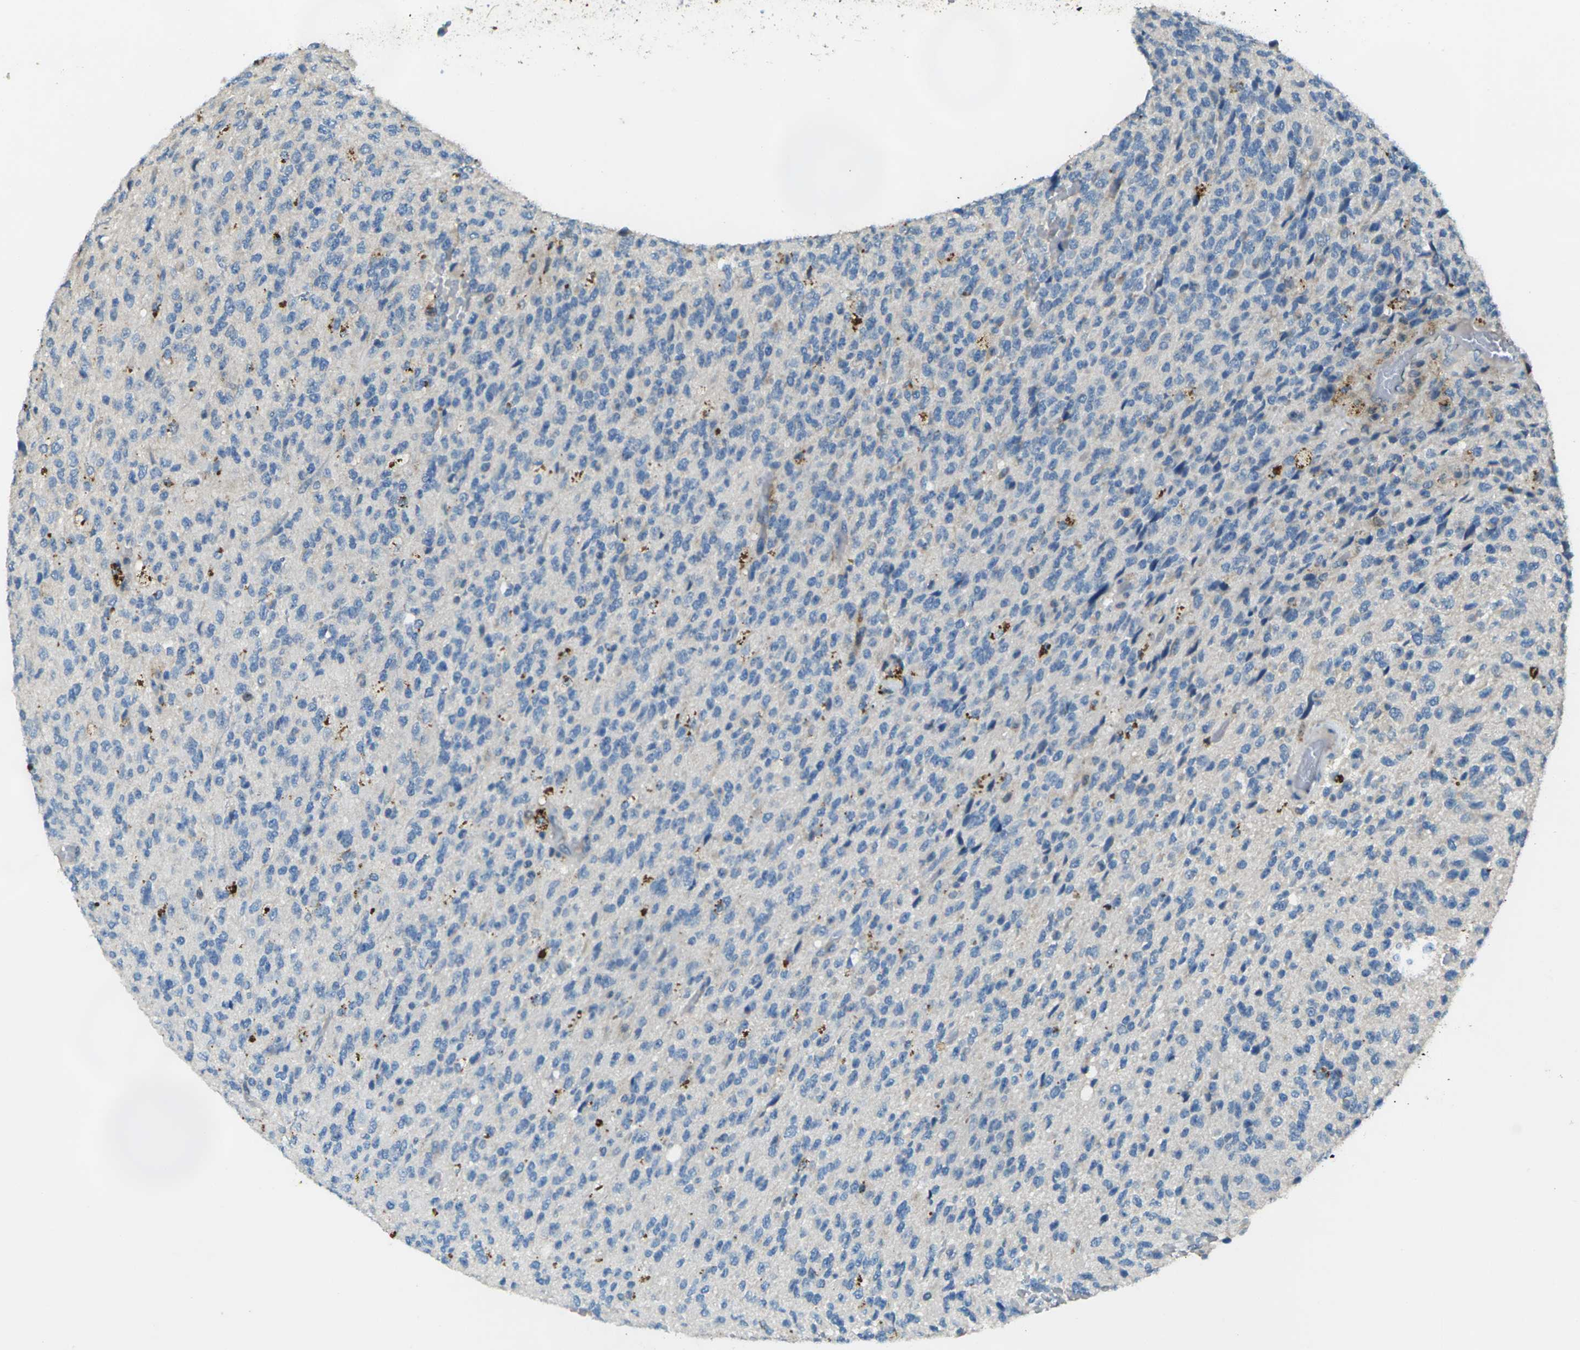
{"staining": {"intensity": "negative", "quantity": "none", "location": "none"}, "tissue": "glioma", "cell_type": "Tumor cells", "image_type": "cancer", "snomed": [{"axis": "morphology", "description": "Glioma, malignant, High grade"}, {"axis": "topography", "description": "pancreas cauda"}], "caption": "Human high-grade glioma (malignant) stained for a protein using immunohistochemistry (IHC) shows no expression in tumor cells.", "gene": "SIGLEC14", "patient": {"sex": "male", "age": 60}}